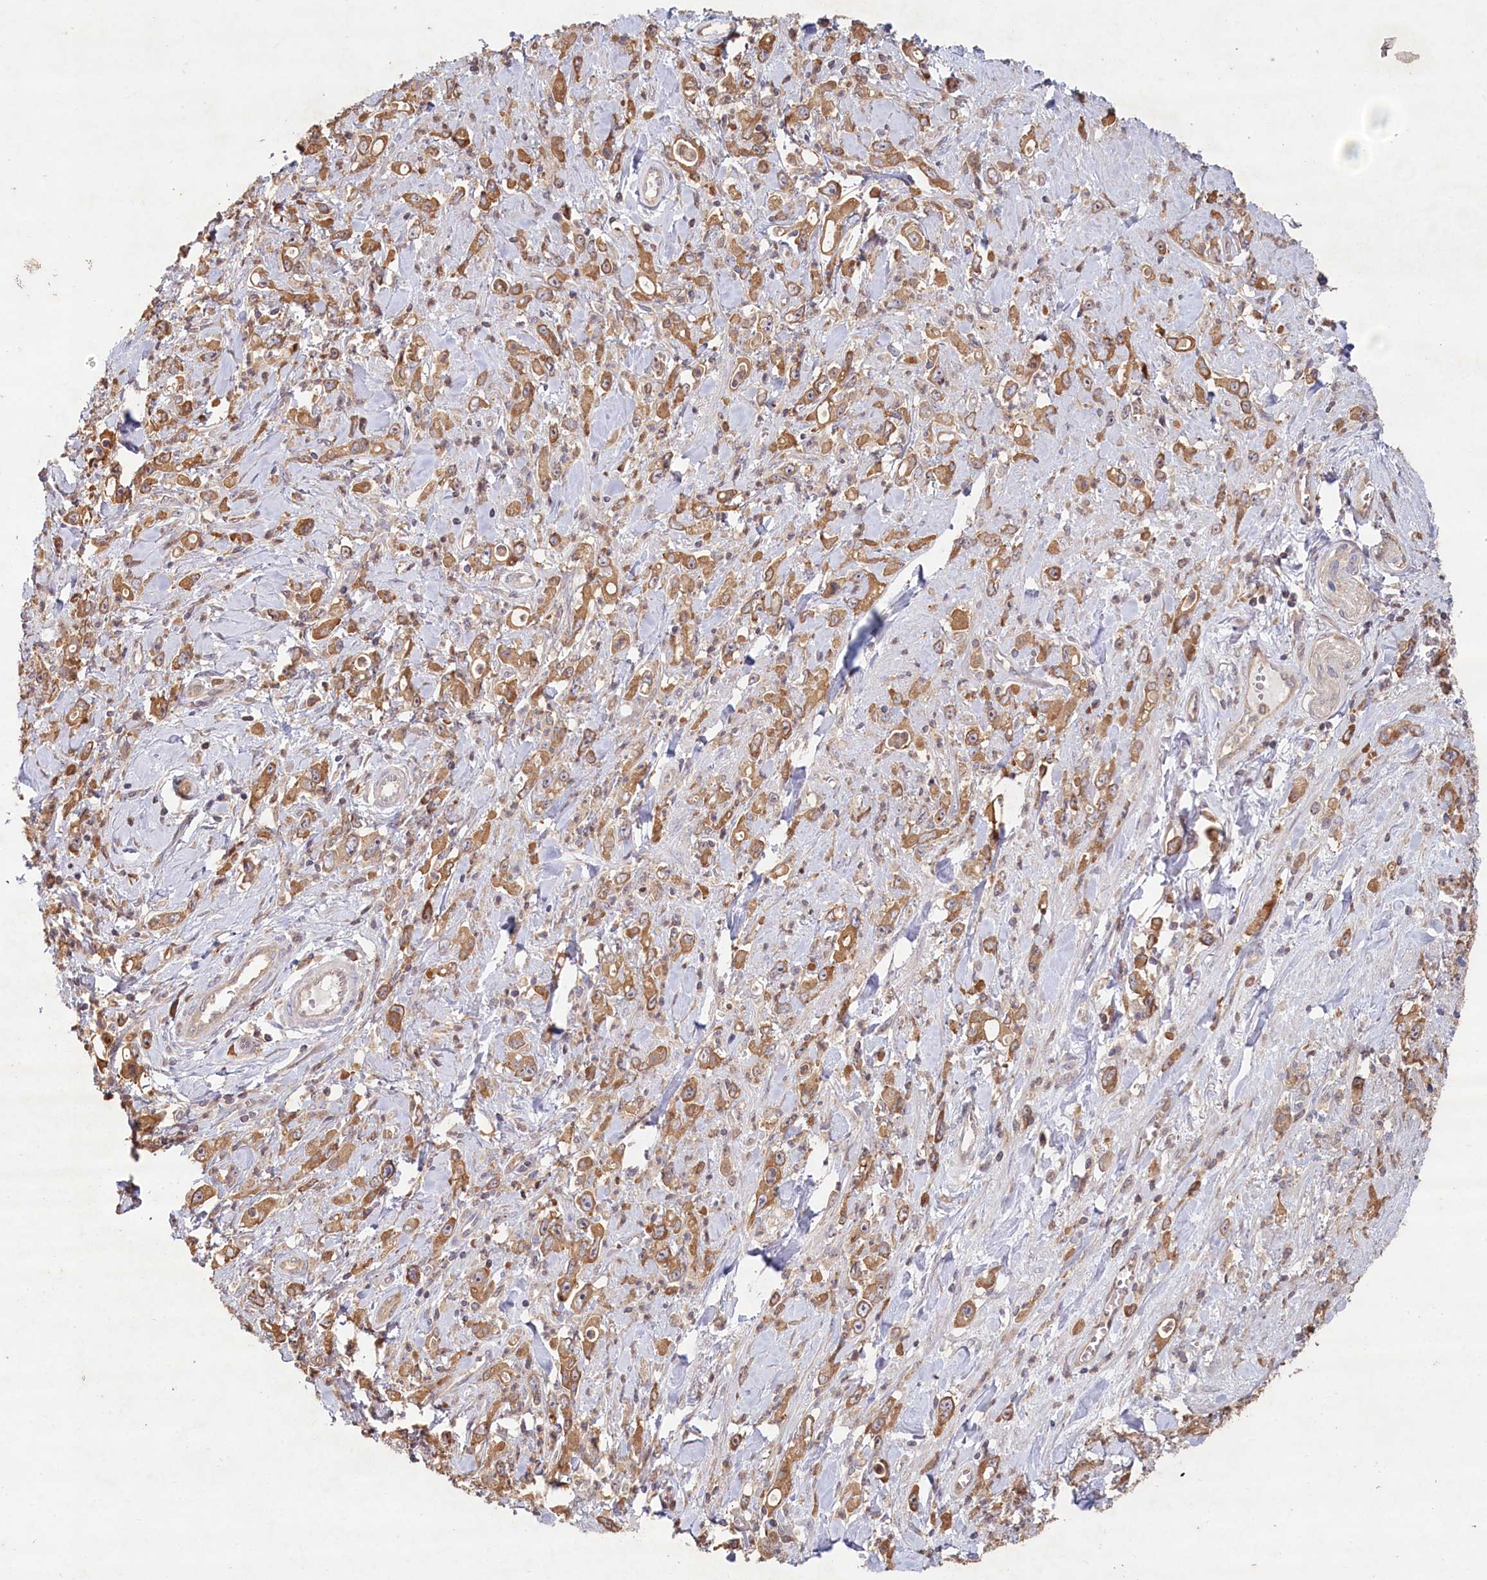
{"staining": {"intensity": "moderate", "quantity": ">75%", "location": "cytoplasmic/membranous"}, "tissue": "stomach cancer", "cell_type": "Tumor cells", "image_type": "cancer", "snomed": [{"axis": "morphology", "description": "Adenocarcinoma, NOS"}, {"axis": "topography", "description": "Stomach, lower"}], "caption": "Human adenocarcinoma (stomach) stained for a protein (brown) displays moderate cytoplasmic/membranous positive expression in about >75% of tumor cells.", "gene": "HAL", "patient": {"sex": "female", "age": 43}}